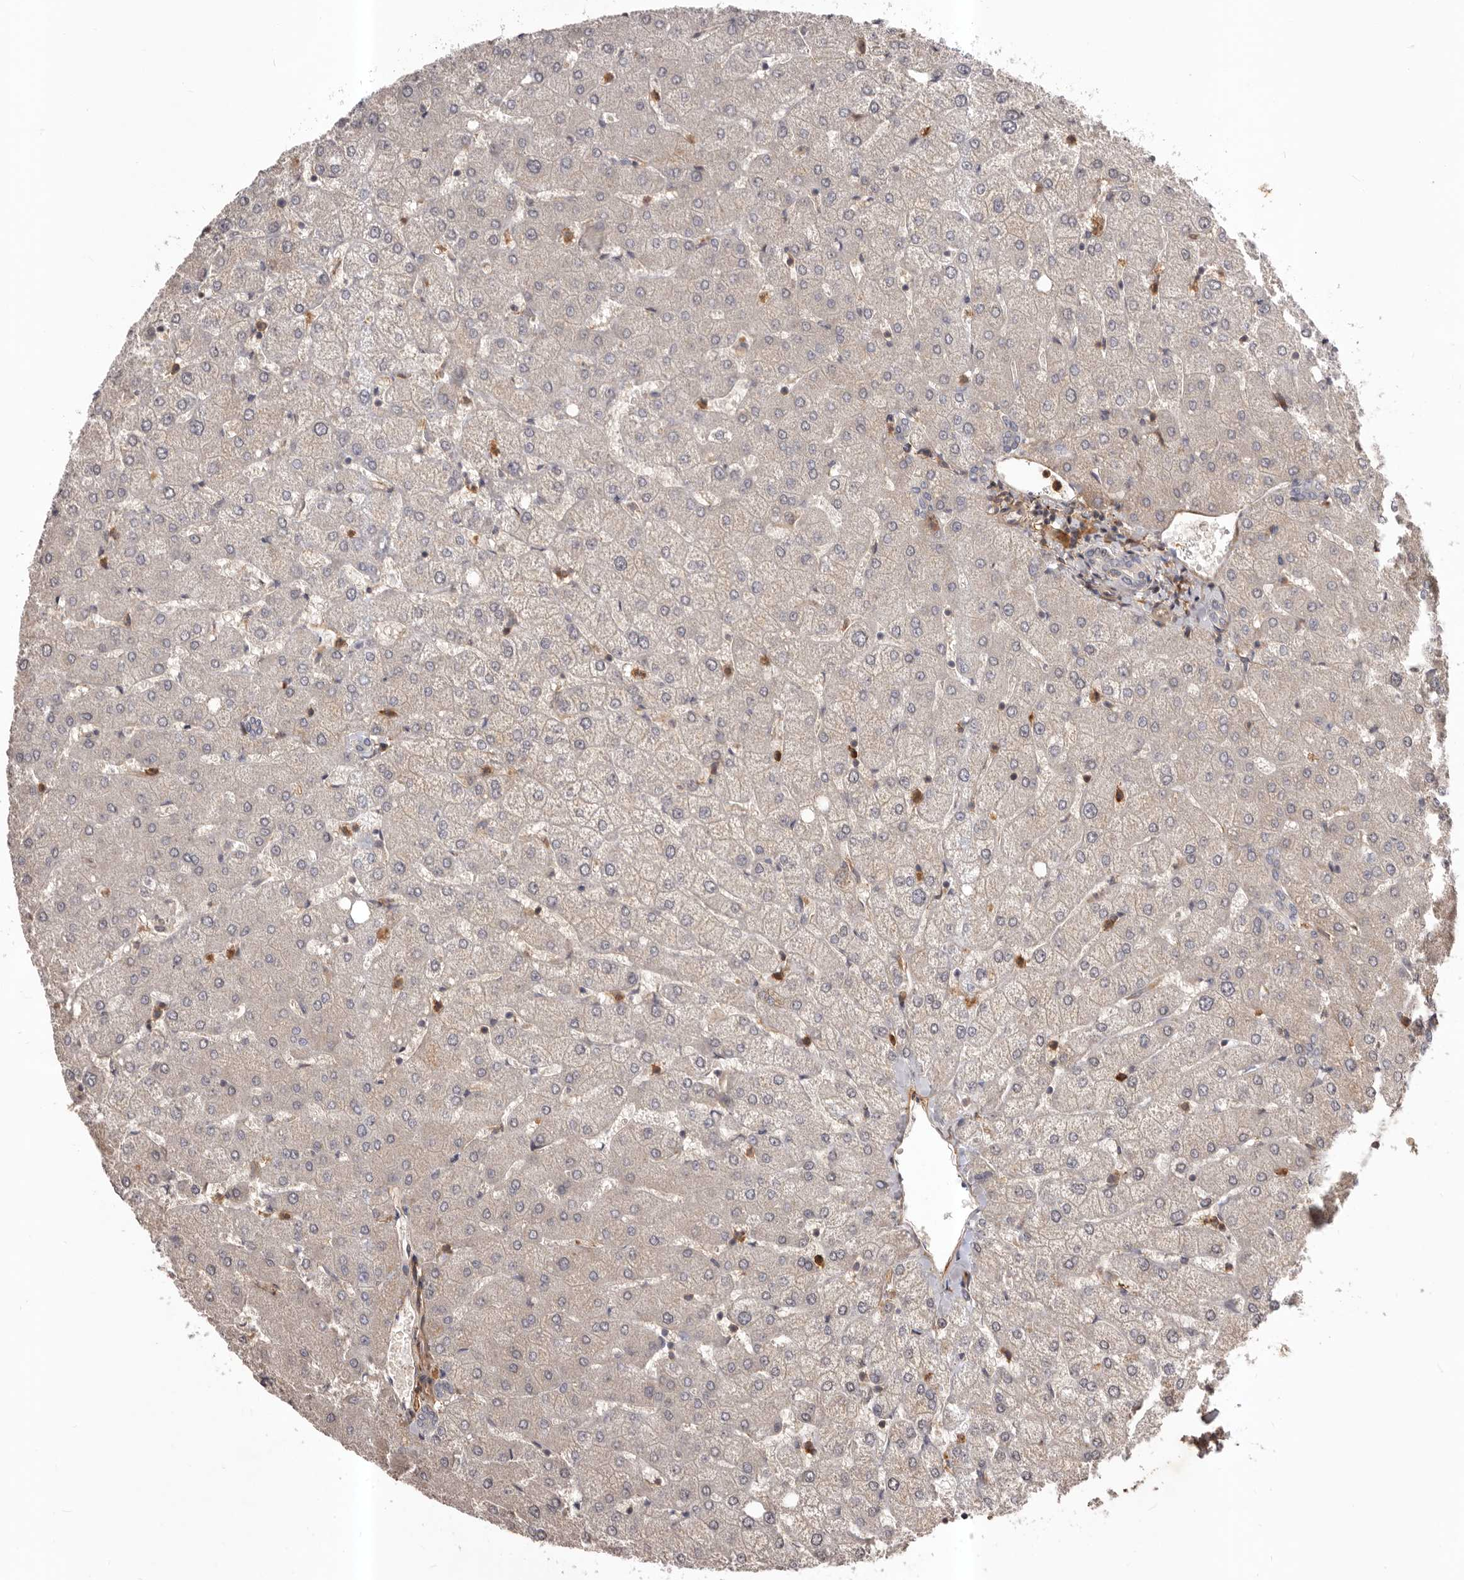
{"staining": {"intensity": "negative", "quantity": "none", "location": "none"}, "tissue": "liver", "cell_type": "Cholangiocytes", "image_type": "normal", "snomed": [{"axis": "morphology", "description": "Normal tissue, NOS"}, {"axis": "topography", "description": "Liver"}], "caption": "High power microscopy histopathology image of an IHC histopathology image of normal liver, revealing no significant positivity in cholangiocytes. (DAB immunohistochemistry (IHC) with hematoxylin counter stain).", "gene": "GLIPR2", "patient": {"sex": "female", "age": 54}}